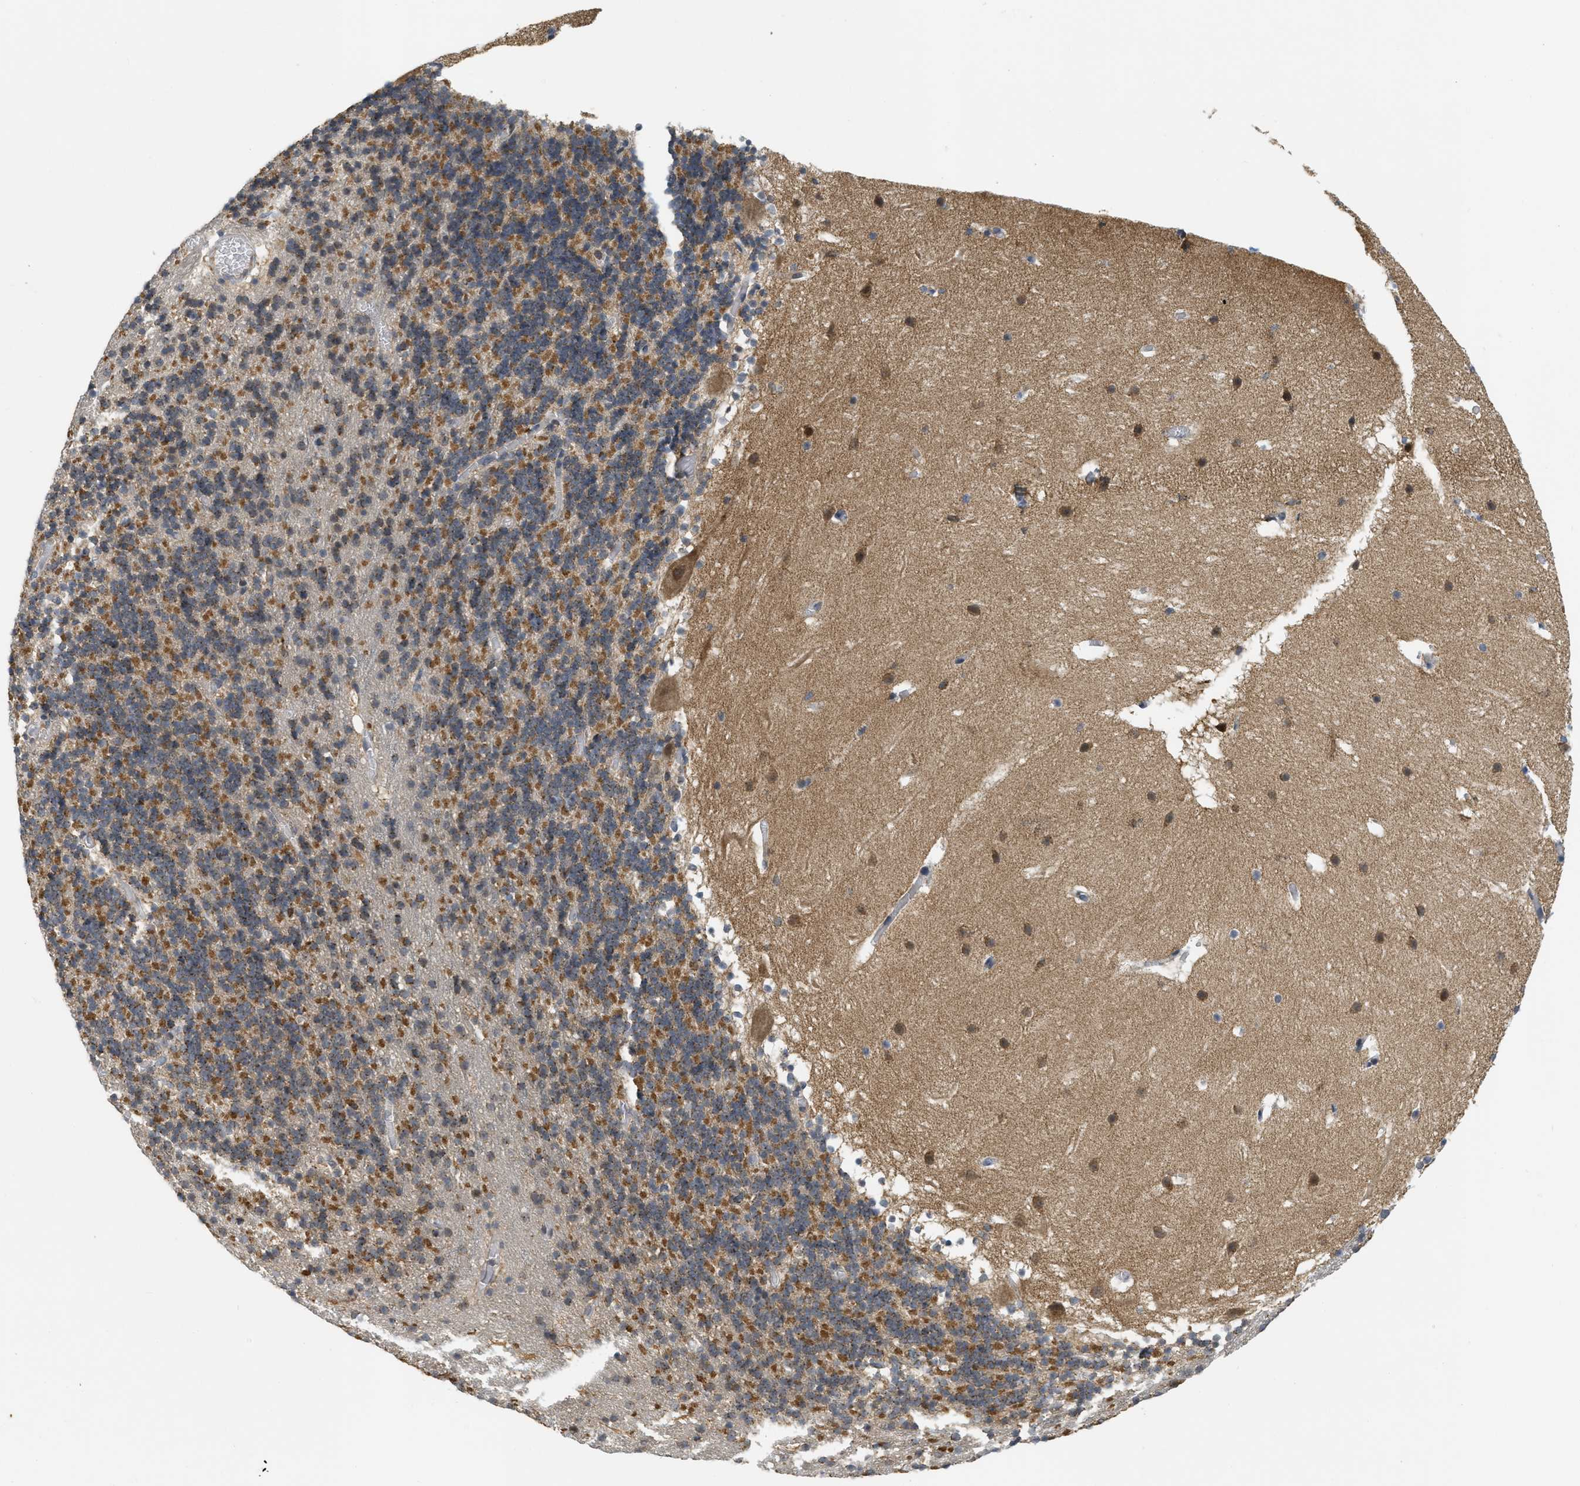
{"staining": {"intensity": "negative", "quantity": "none", "location": "none"}, "tissue": "cerebellum", "cell_type": "Cells in granular layer", "image_type": "normal", "snomed": [{"axis": "morphology", "description": "Normal tissue, NOS"}, {"axis": "topography", "description": "Cerebellum"}], "caption": "A photomicrograph of cerebellum stained for a protein reveals no brown staining in cells in granular layer. (IHC, brightfield microscopy, high magnification).", "gene": "PRKD1", "patient": {"sex": "male", "age": 45}}